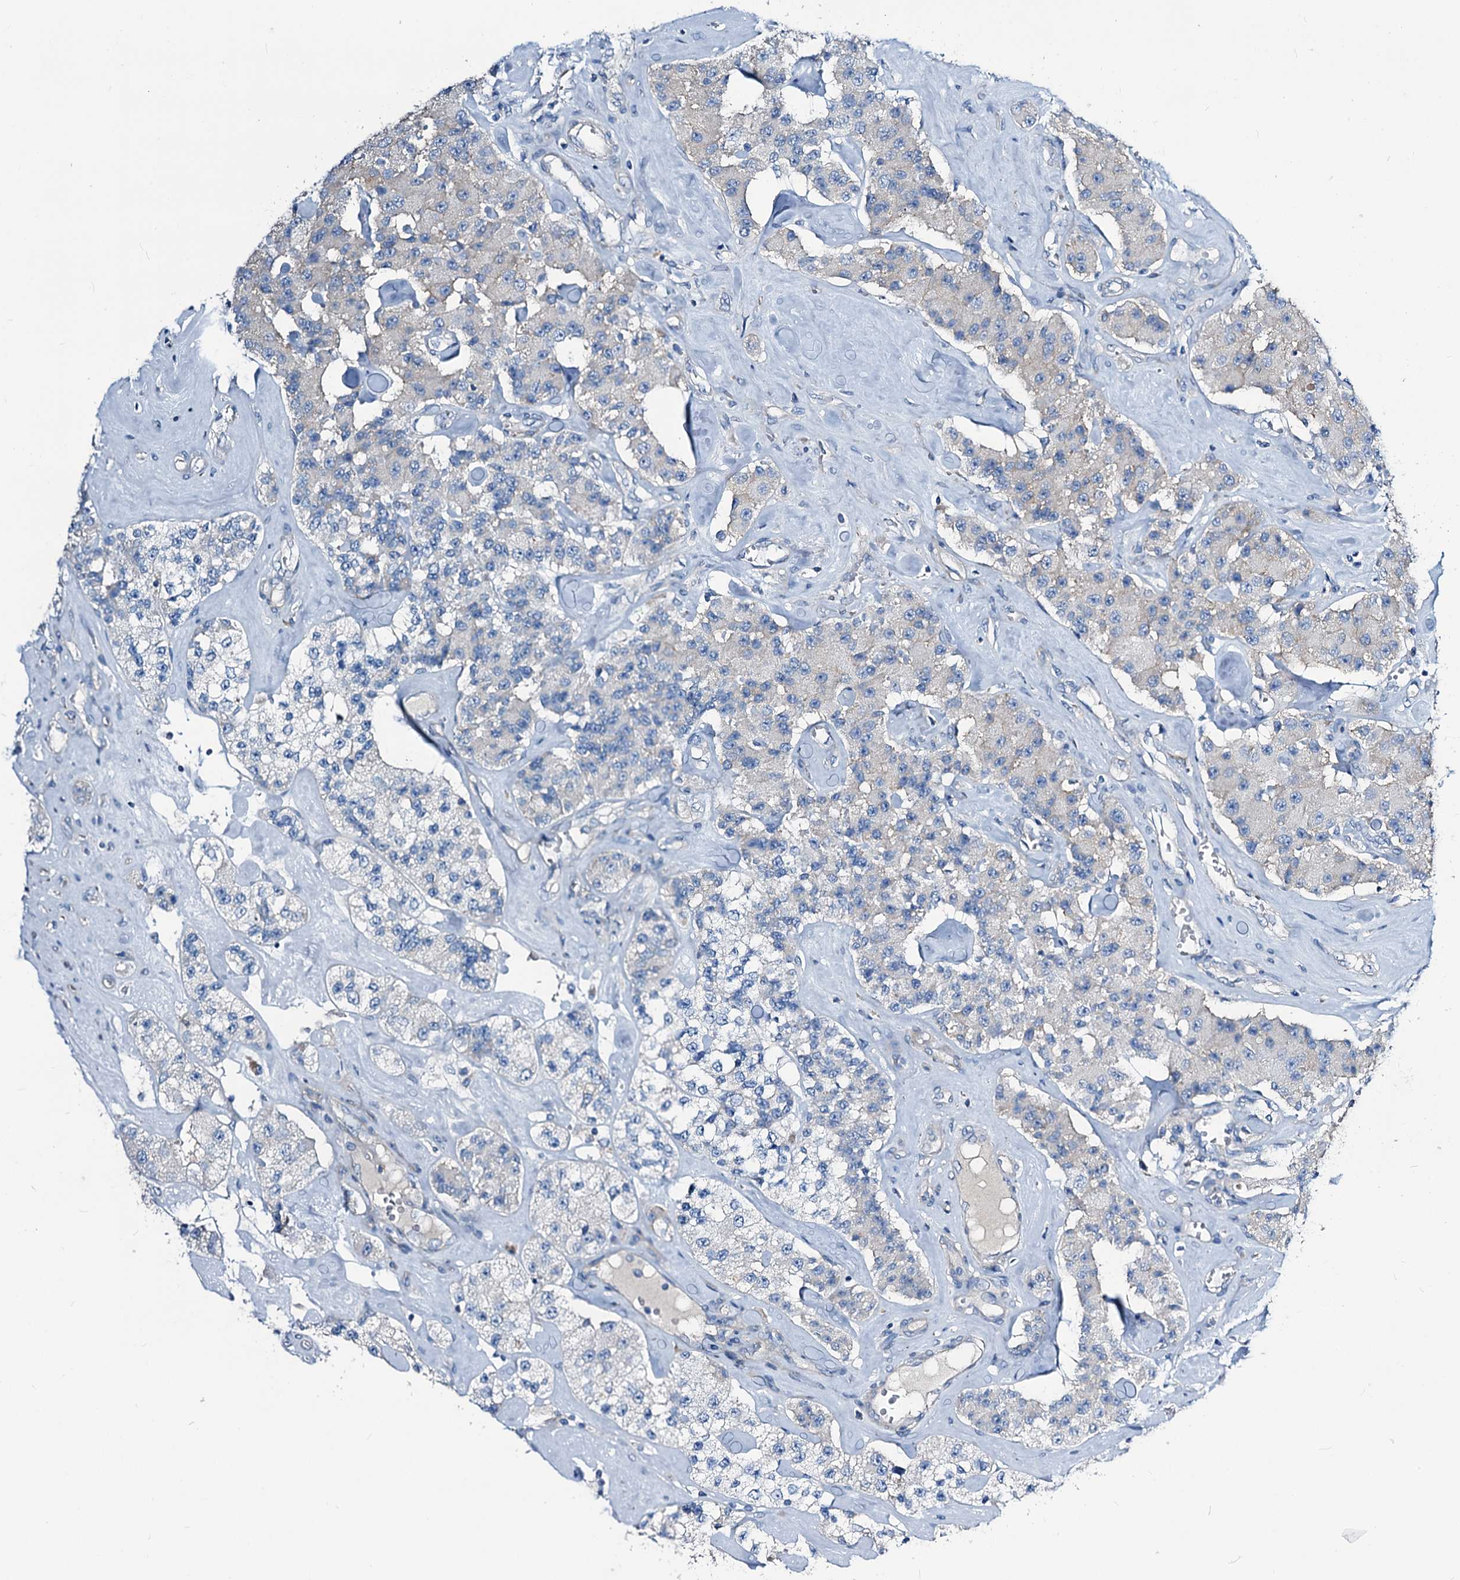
{"staining": {"intensity": "negative", "quantity": "none", "location": "none"}, "tissue": "carcinoid", "cell_type": "Tumor cells", "image_type": "cancer", "snomed": [{"axis": "morphology", "description": "Carcinoid, malignant, NOS"}, {"axis": "topography", "description": "Pancreas"}], "caption": "Tumor cells show no significant protein expression in carcinoid (malignant).", "gene": "DYDC2", "patient": {"sex": "male", "age": 41}}